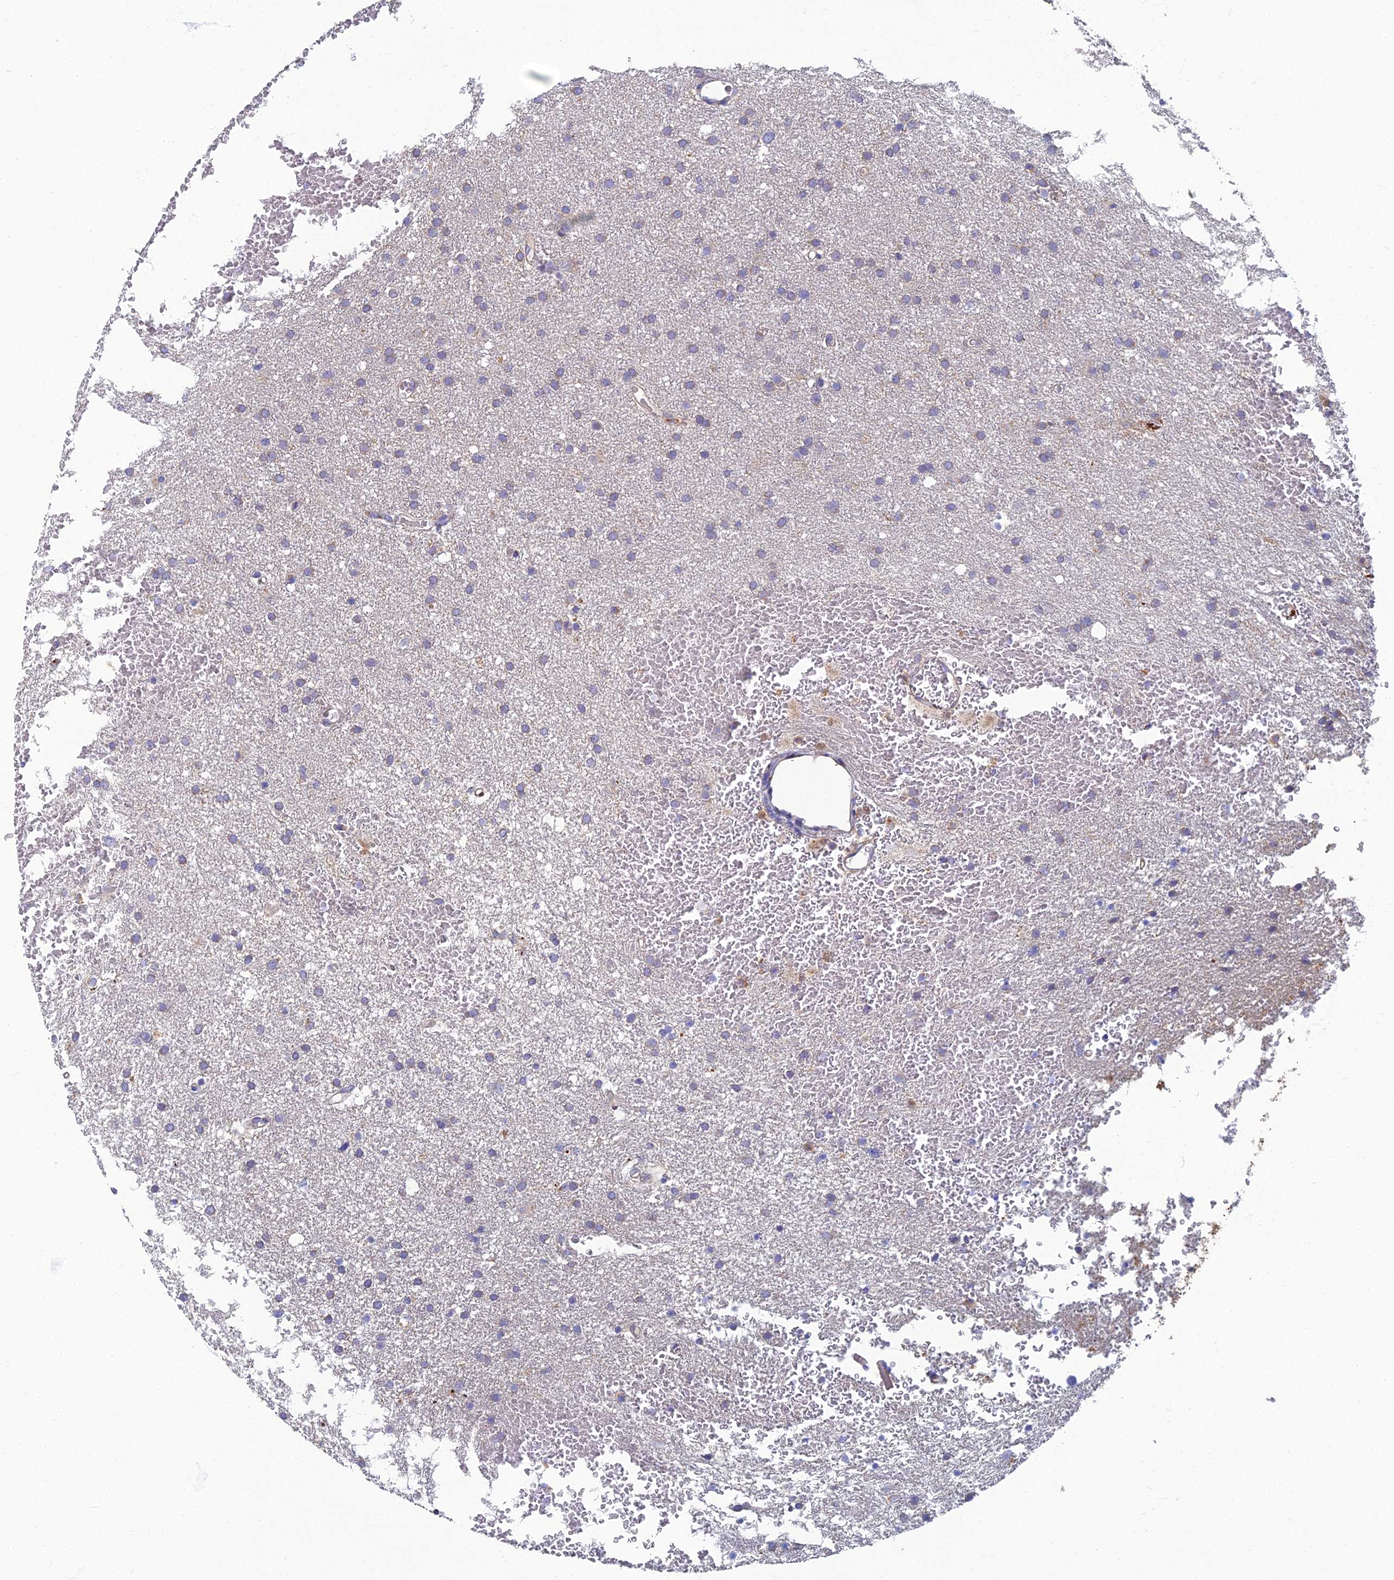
{"staining": {"intensity": "negative", "quantity": "none", "location": "none"}, "tissue": "glioma", "cell_type": "Tumor cells", "image_type": "cancer", "snomed": [{"axis": "morphology", "description": "Glioma, malignant, High grade"}, {"axis": "topography", "description": "Cerebral cortex"}], "caption": "Immunohistochemistry image of malignant glioma (high-grade) stained for a protein (brown), which reveals no staining in tumor cells. The staining was performed using DAB (3,3'-diaminobenzidine) to visualize the protein expression in brown, while the nuclei were stained in blue with hematoxylin (Magnification: 20x).", "gene": "RNASEK", "patient": {"sex": "female", "age": 36}}